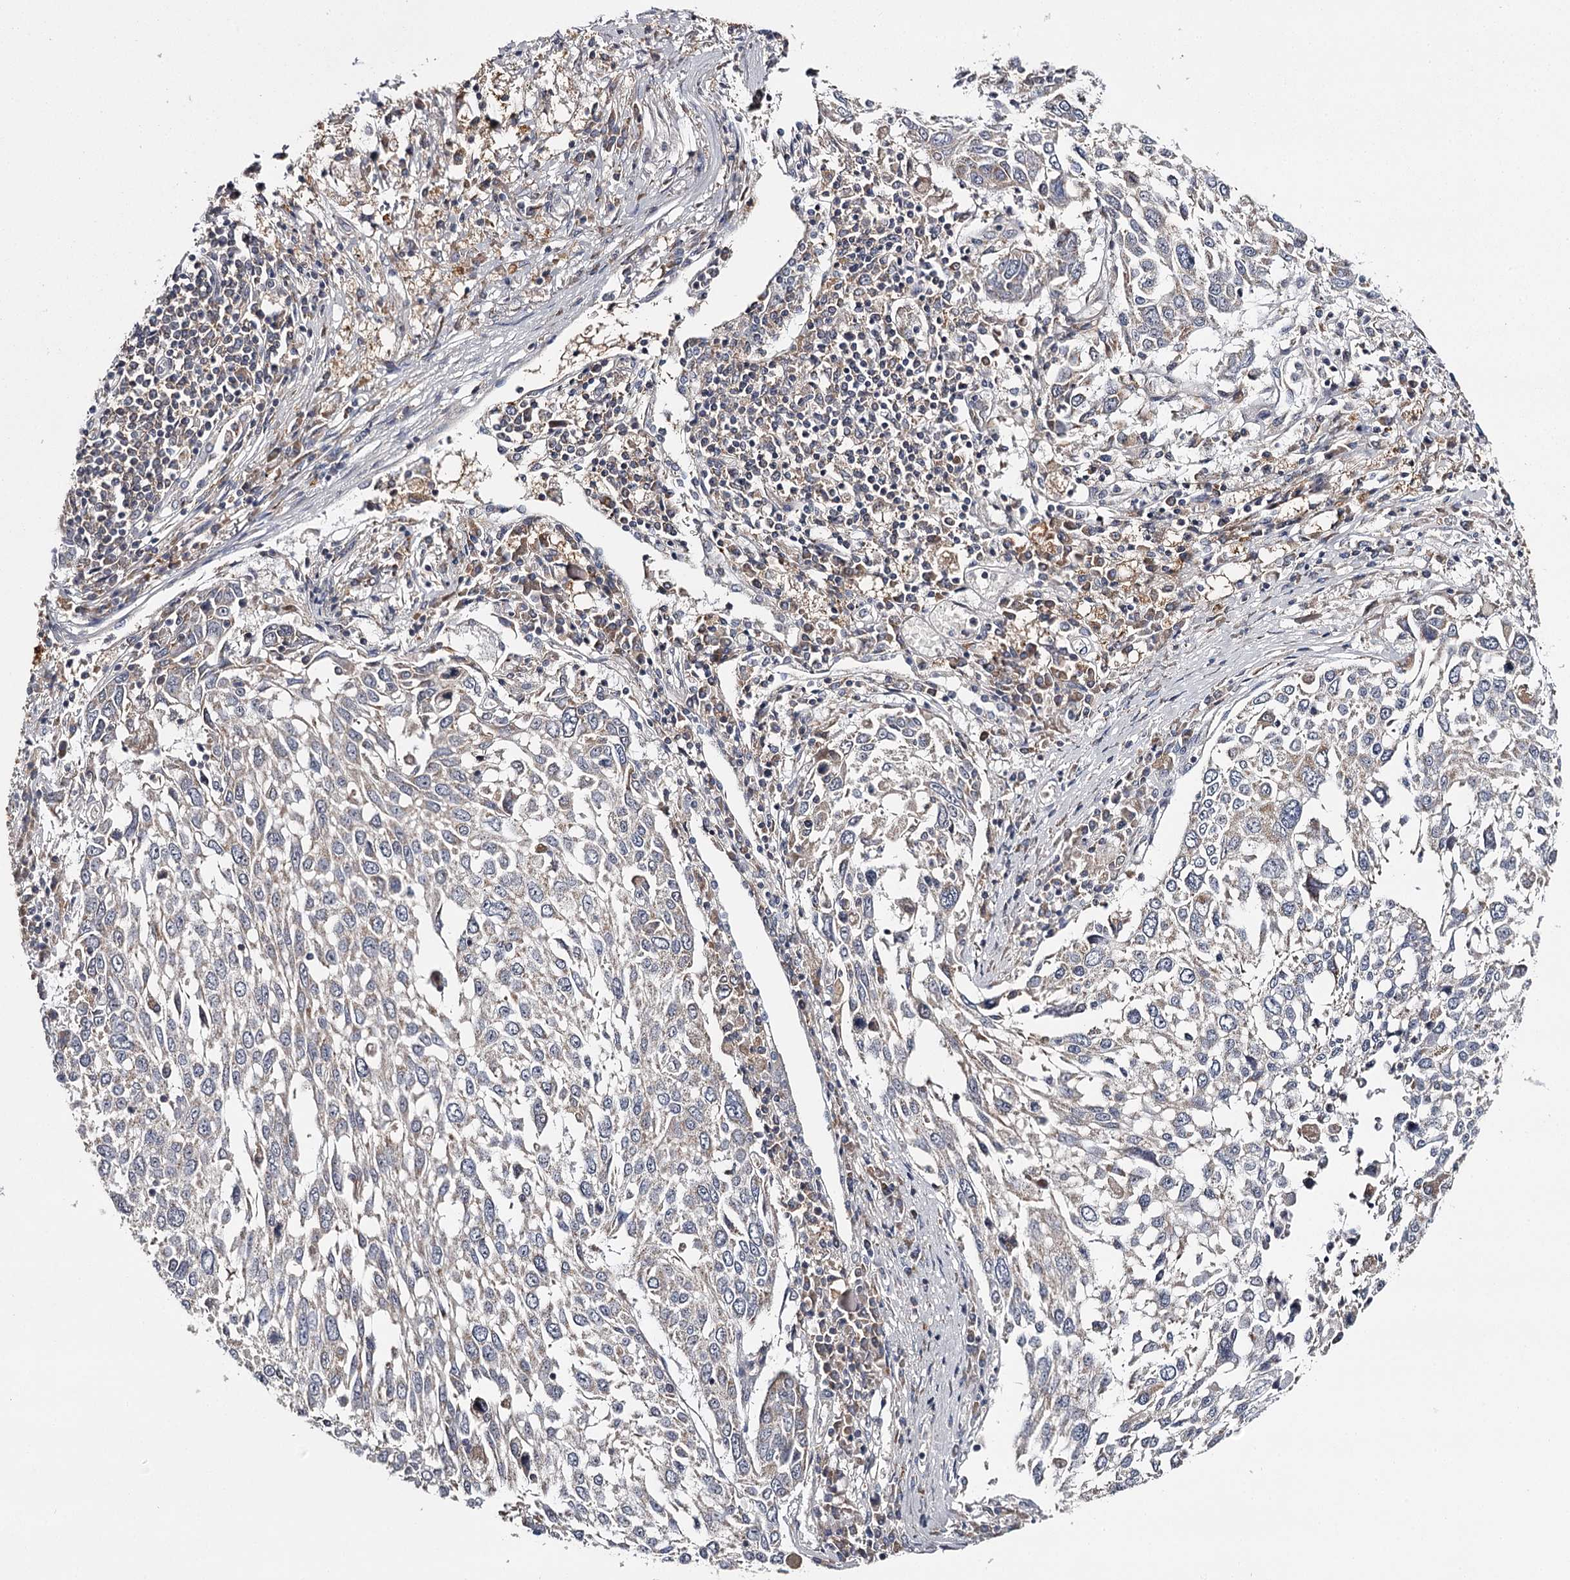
{"staining": {"intensity": "weak", "quantity": "<25%", "location": "cytoplasmic/membranous"}, "tissue": "lung cancer", "cell_type": "Tumor cells", "image_type": "cancer", "snomed": [{"axis": "morphology", "description": "Squamous cell carcinoma, NOS"}, {"axis": "topography", "description": "Lung"}], "caption": "DAB immunohistochemical staining of lung cancer (squamous cell carcinoma) shows no significant expression in tumor cells.", "gene": "RASSF6", "patient": {"sex": "male", "age": 65}}